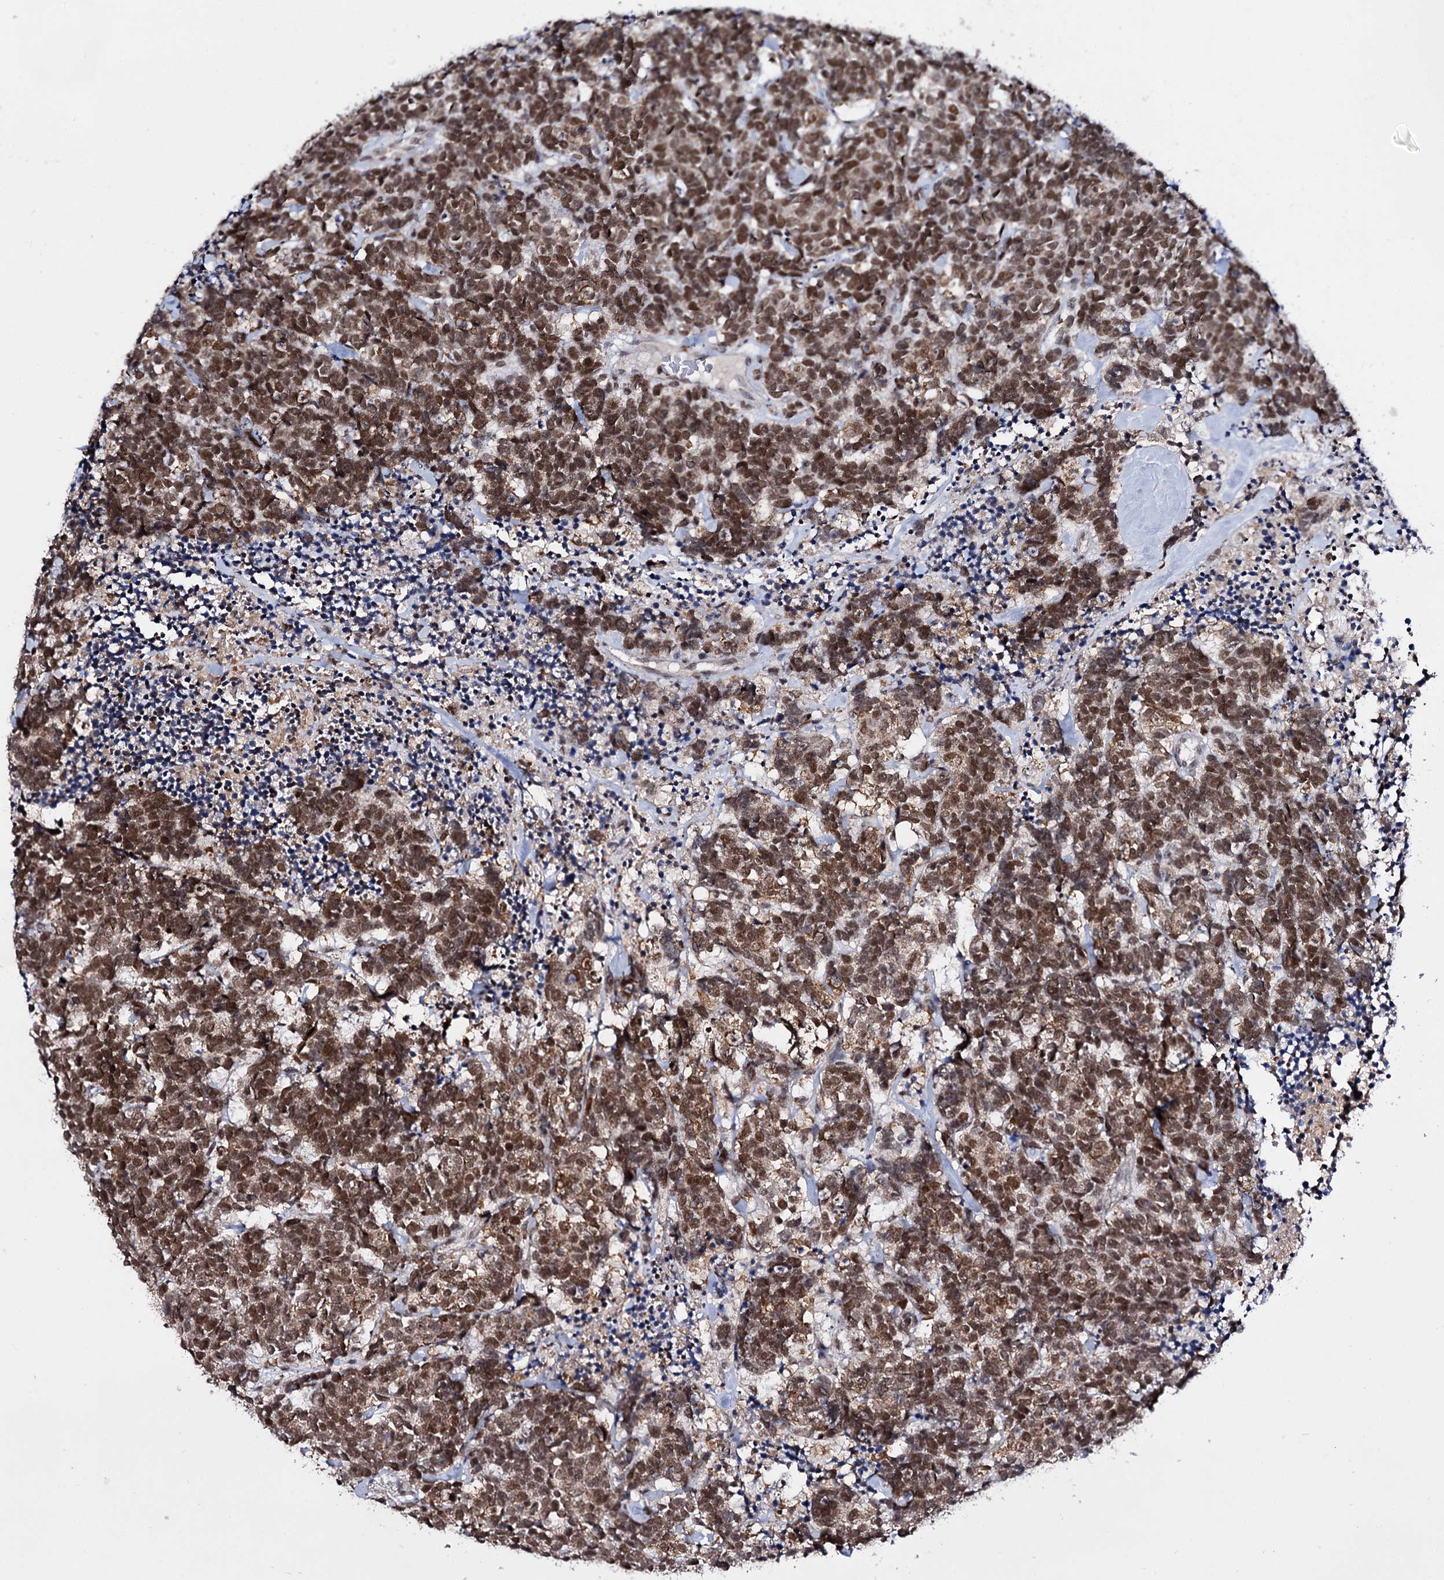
{"staining": {"intensity": "moderate", "quantity": ">75%", "location": "nuclear"}, "tissue": "carcinoid", "cell_type": "Tumor cells", "image_type": "cancer", "snomed": [{"axis": "morphology", "description": "Carcinoma, NOS"}, {"axis": "morphology", "description": "Carcinoid, malignant, NOS"}, {"axis": "topography", "description": "Urinary bladder"}], "caption": "Protein expression by immunohistochemistry exhibits moderate nuclear positivity in about >75% of tumor cells in malignant carcinoid.", "gene": "SMCHD1", "patient": {"sex": "male", "age": 57}}